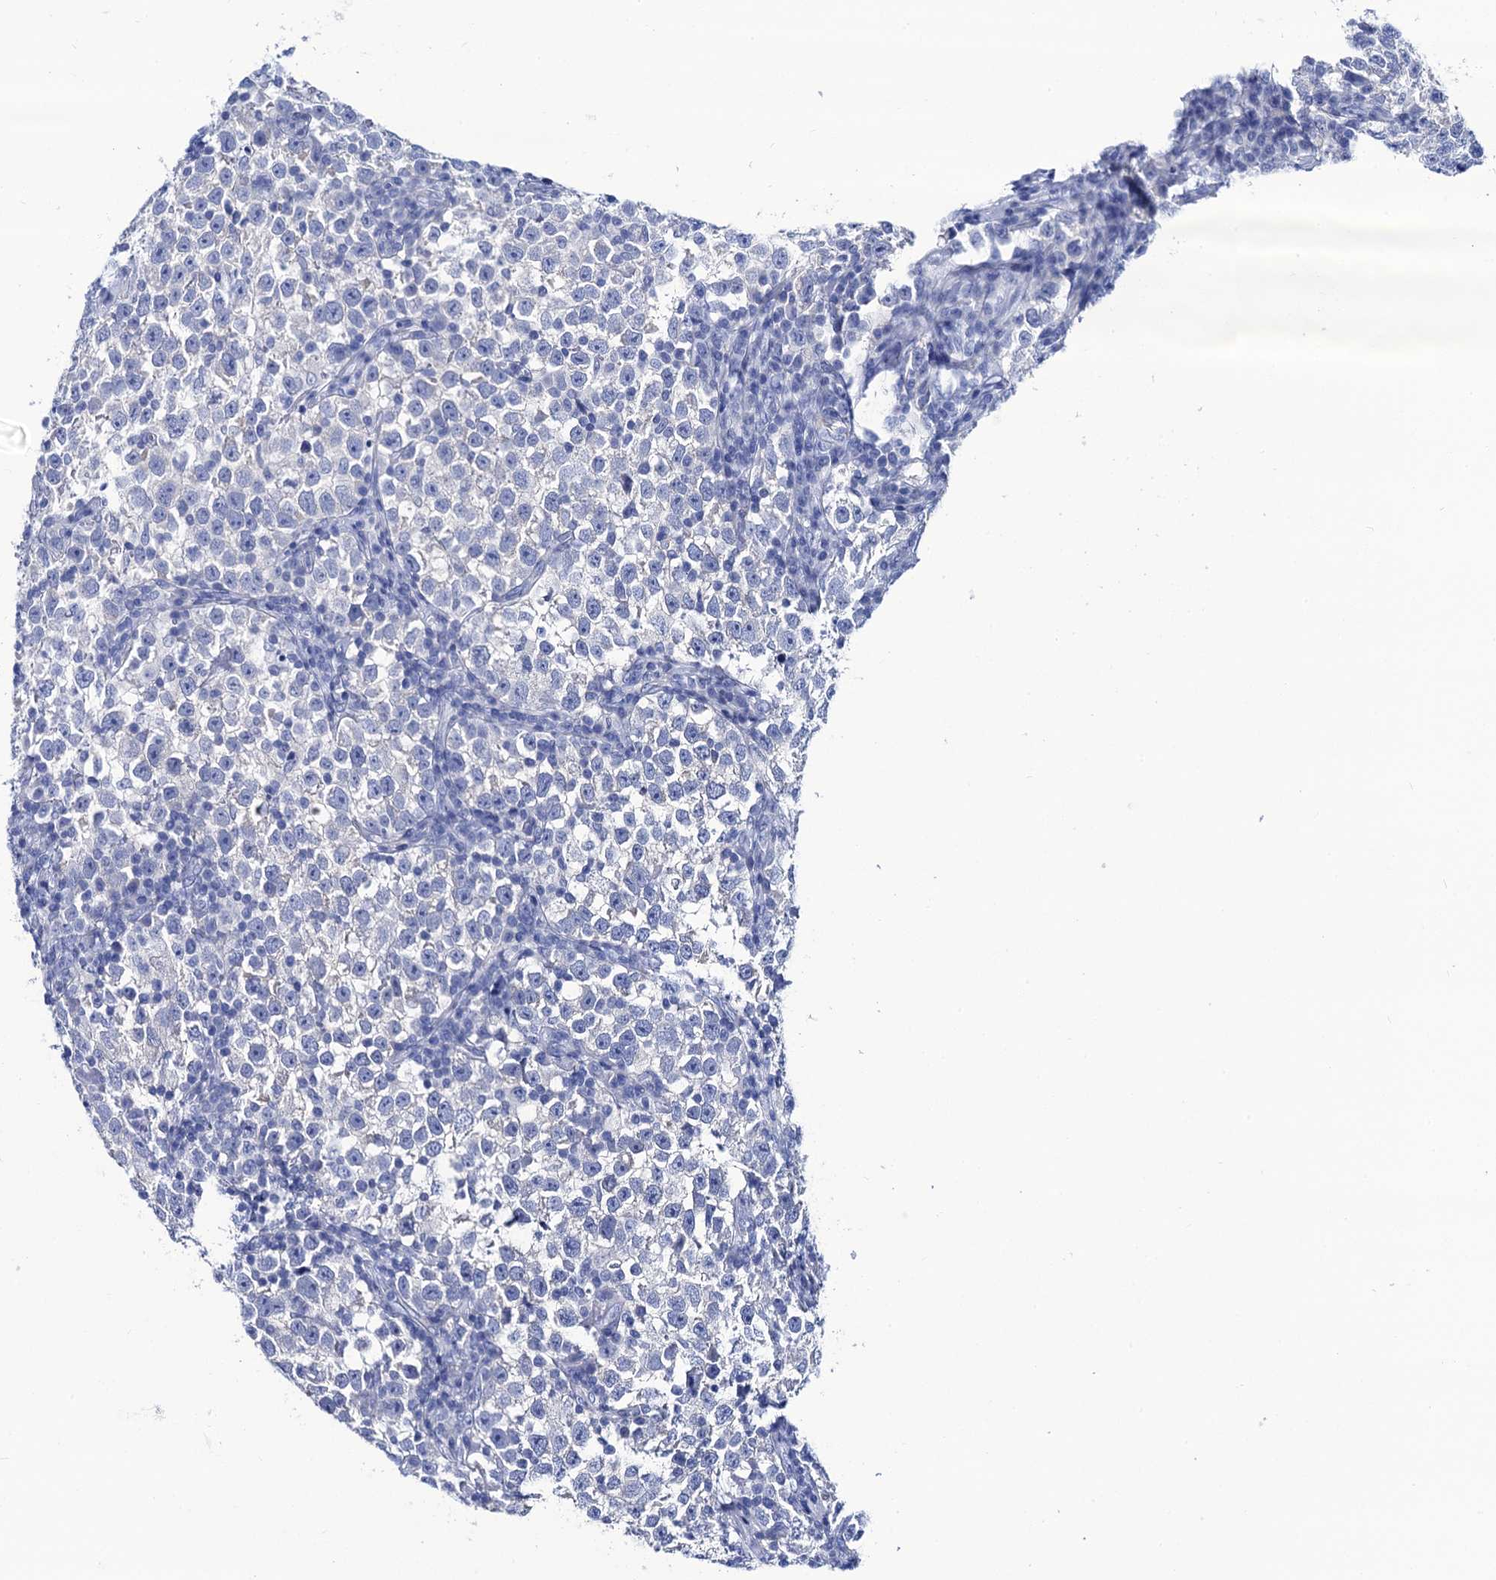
{"staining": {"intensity": "negative", "quantity": "none", "location": "none"}, "tissue": "testis cancer", "cell_type": "Tumor cells", "image_type": "cancer", "snomed": [{"axis": "morphology", "description": "Normal tissue, NOS"}, {"axis": "morphology", "description": "Seminoma, NOS"}, {"axis": "topography", "description": "Testis"}], "caption": "Immunohistochemical staining of human testis cancer demonstrates no significant staining in tumor cells.", "gene": "RAB3IP", "patient": {"sex": "male", "age": 43}}